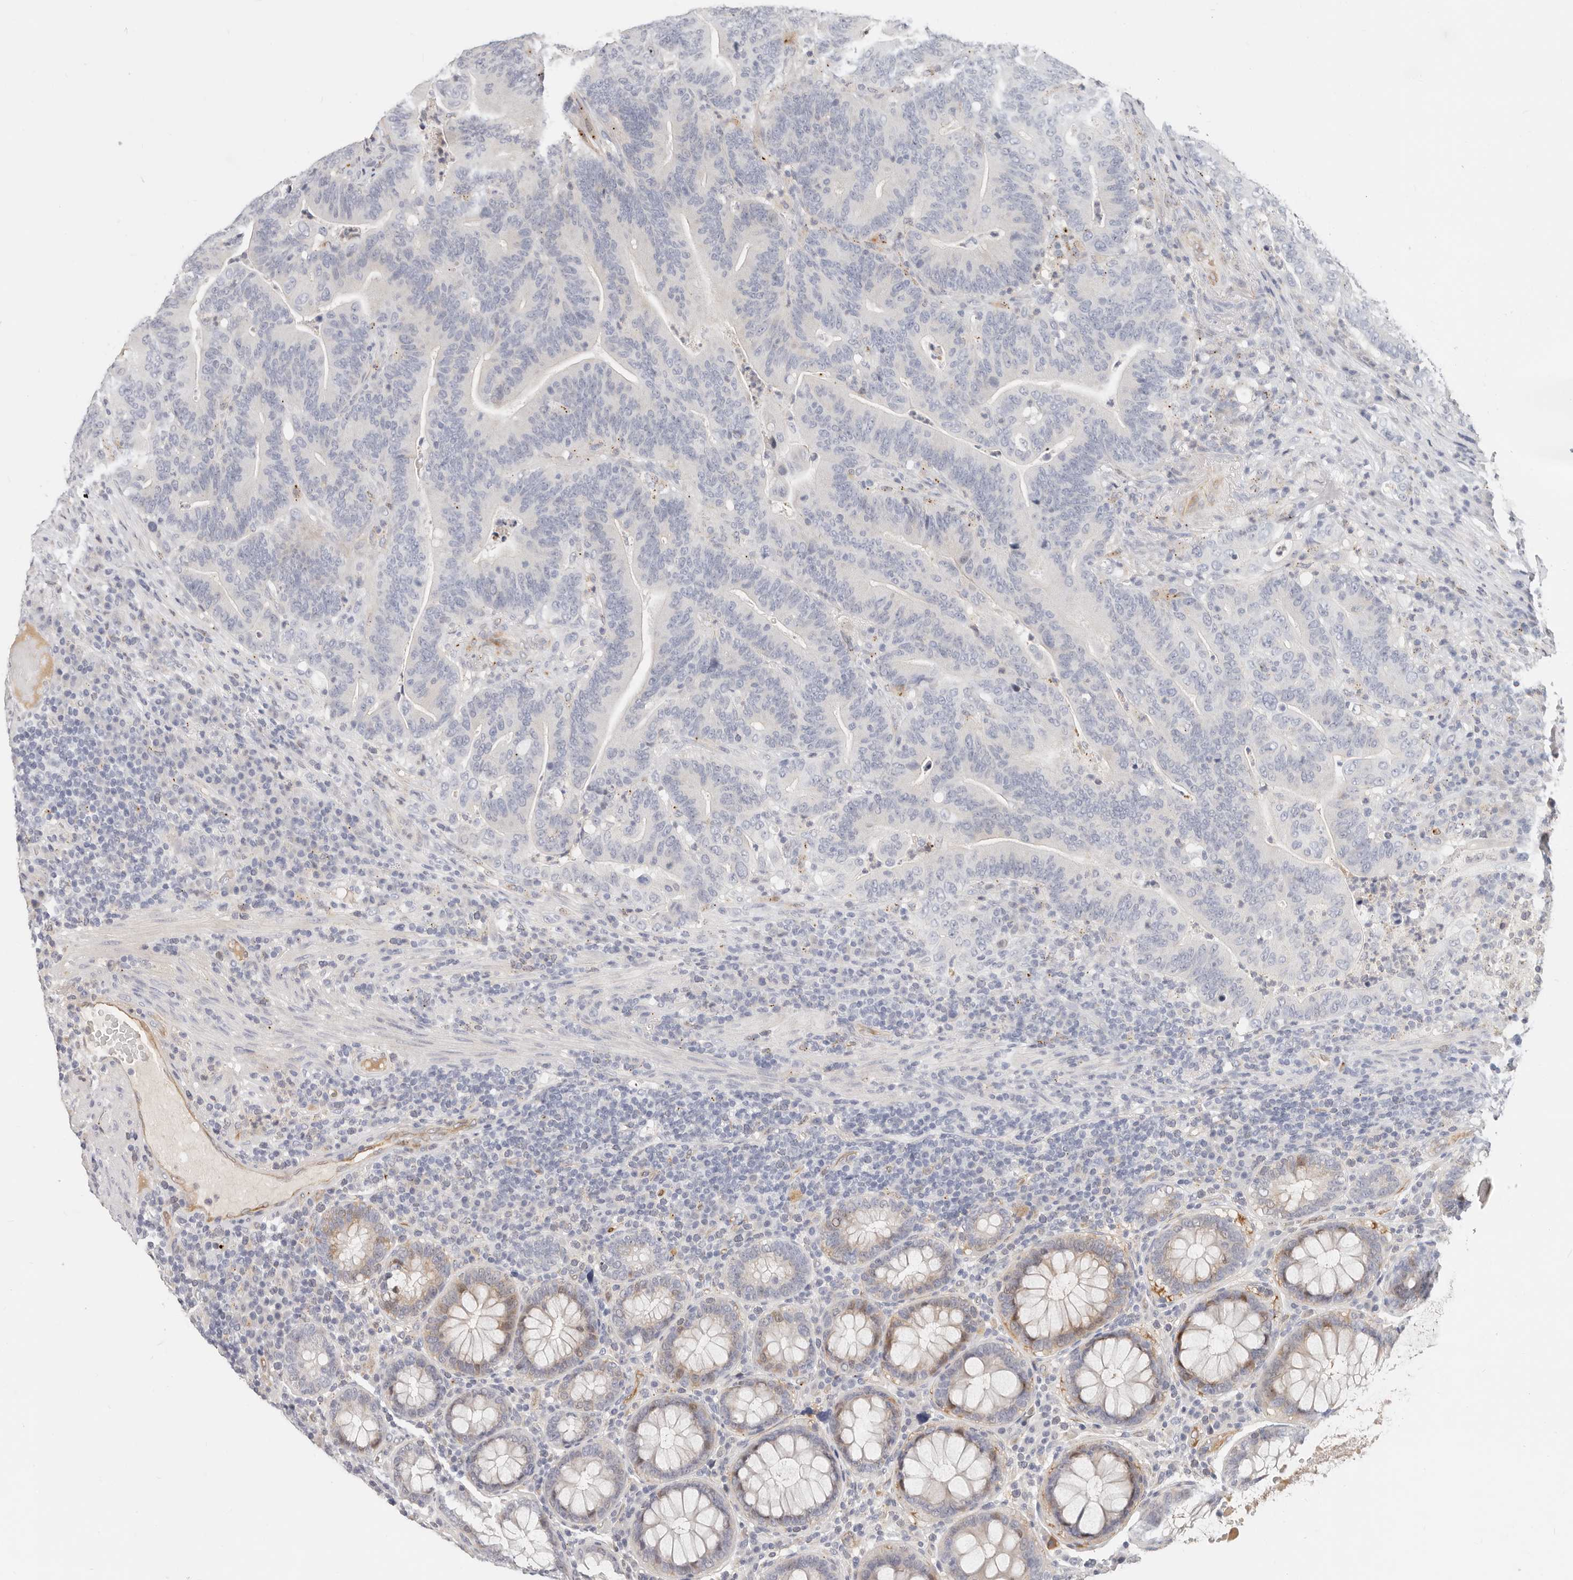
{"staining": {"intensity": "negative", "quantity": "none", "location": "none"}, "tissue": "colorectal cancer", "cell_type": "Tumor cells", "image_type": "cancer", "snomed": [{"axis": "morphology", "description": "Adenocarcinoma, NOS"}, {"axis": "topography", "description": "Colon"}], "caption": "Immunohistochemical staining of human colorectal cancer displays no significant positivity in tumor cells.", "gene": "ZRANB1", "patient": {"sex": "female", "age": 66}}